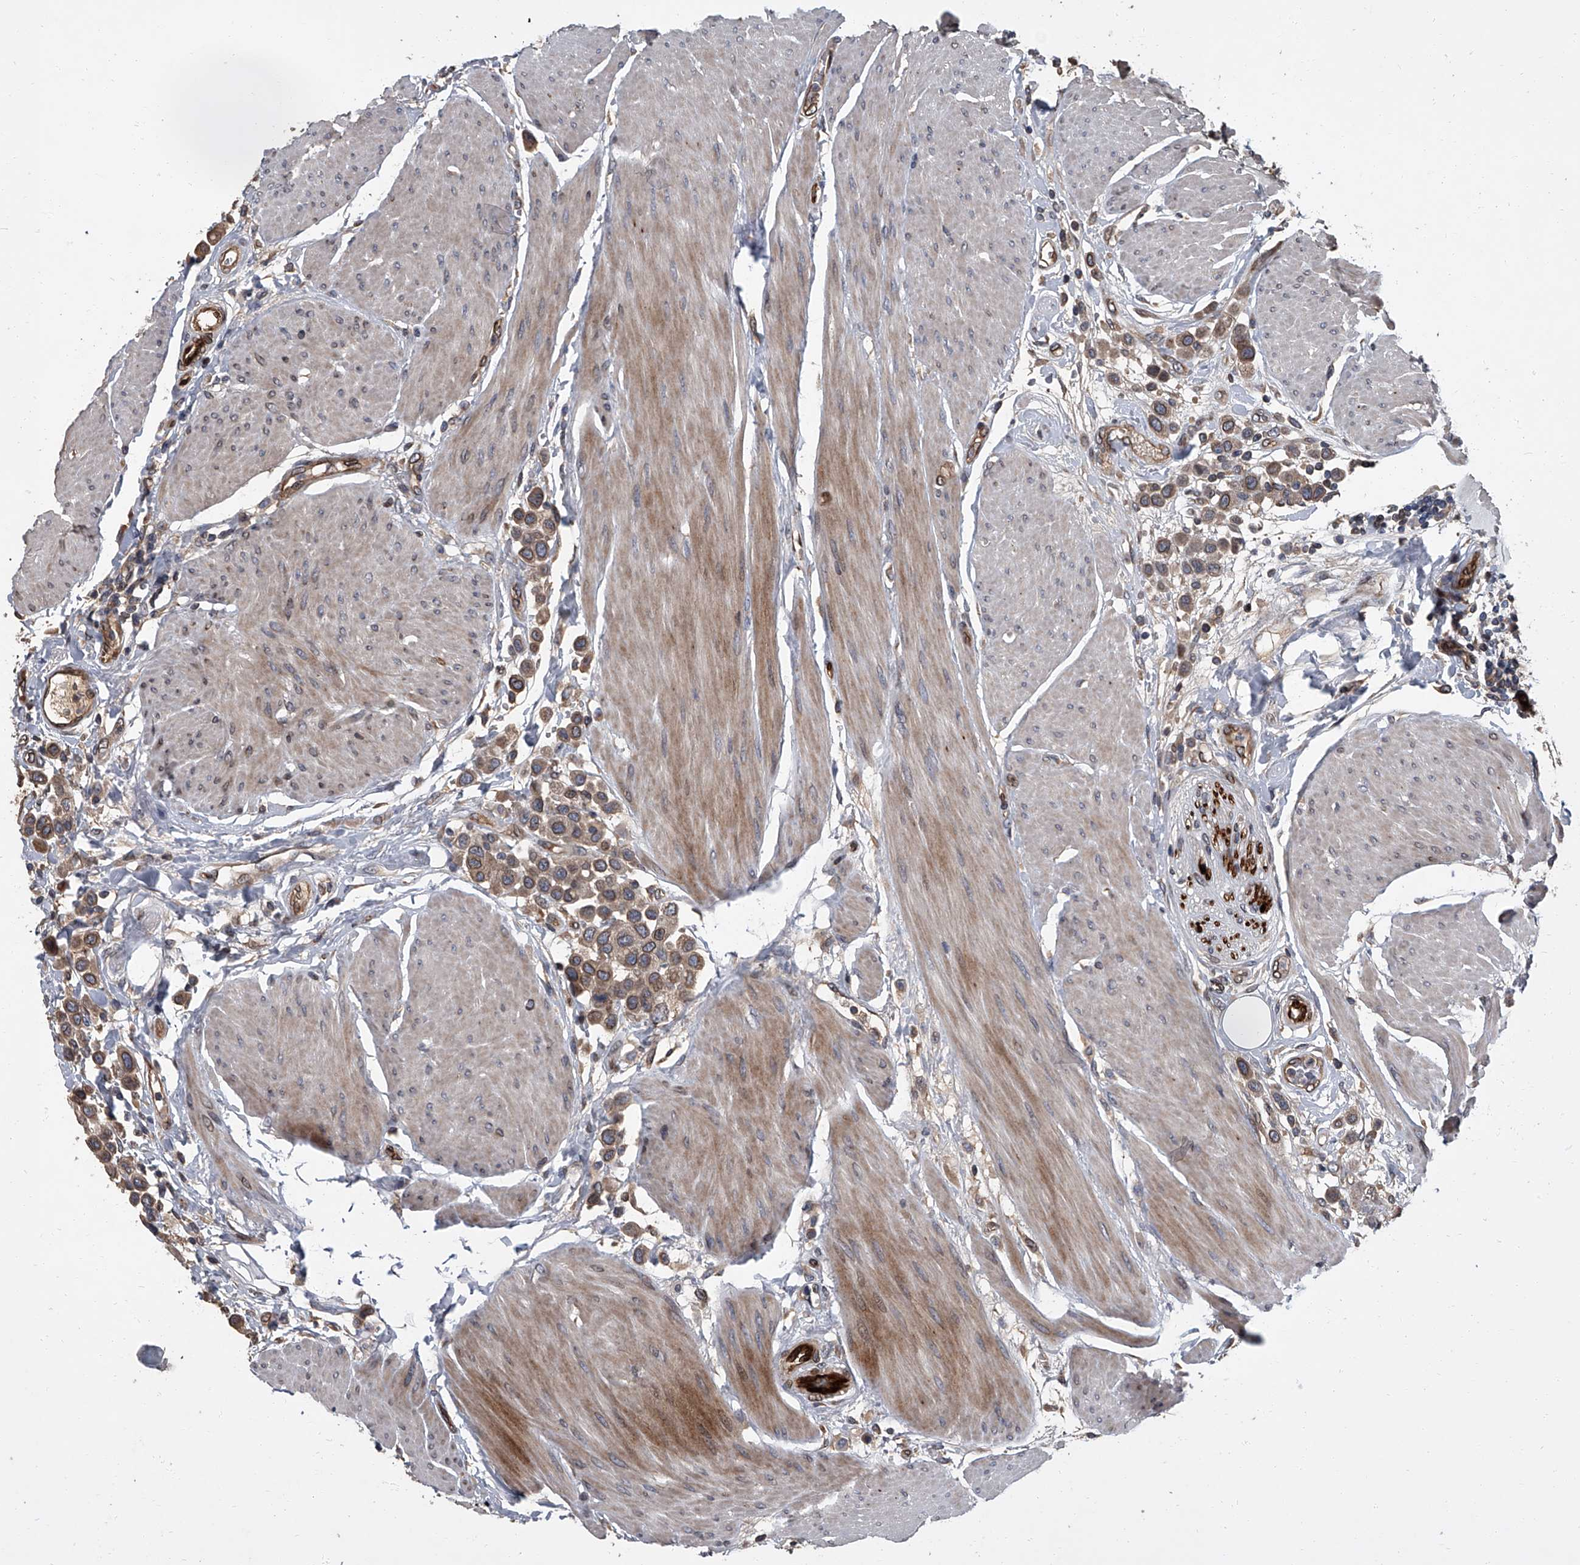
{"staining": {"intensity": "moderate", "quantity": ">75%", "location": "cytoplasmic/membranous,nuclear"}, "tissue": "urothelial cancer", "cell_type": "Tumor cells", "image_type": "cancer", "snomed": [{"axis": "morphology", "description": "Urothelial carcinoma, High grade"}, {"axis": "topography", "description": "Urinary bladder"}], "caption": "A brown stain shows moderate cytoplasmic/membranous and nuclear staining of a protein in high-grade urothelial carcinoma tumor cells. Ihc stains the protein of interest in brown and the nuclei are stained blue.", "gene": "LRRC8C", "patient": {"sex": "male", "age": 50}}